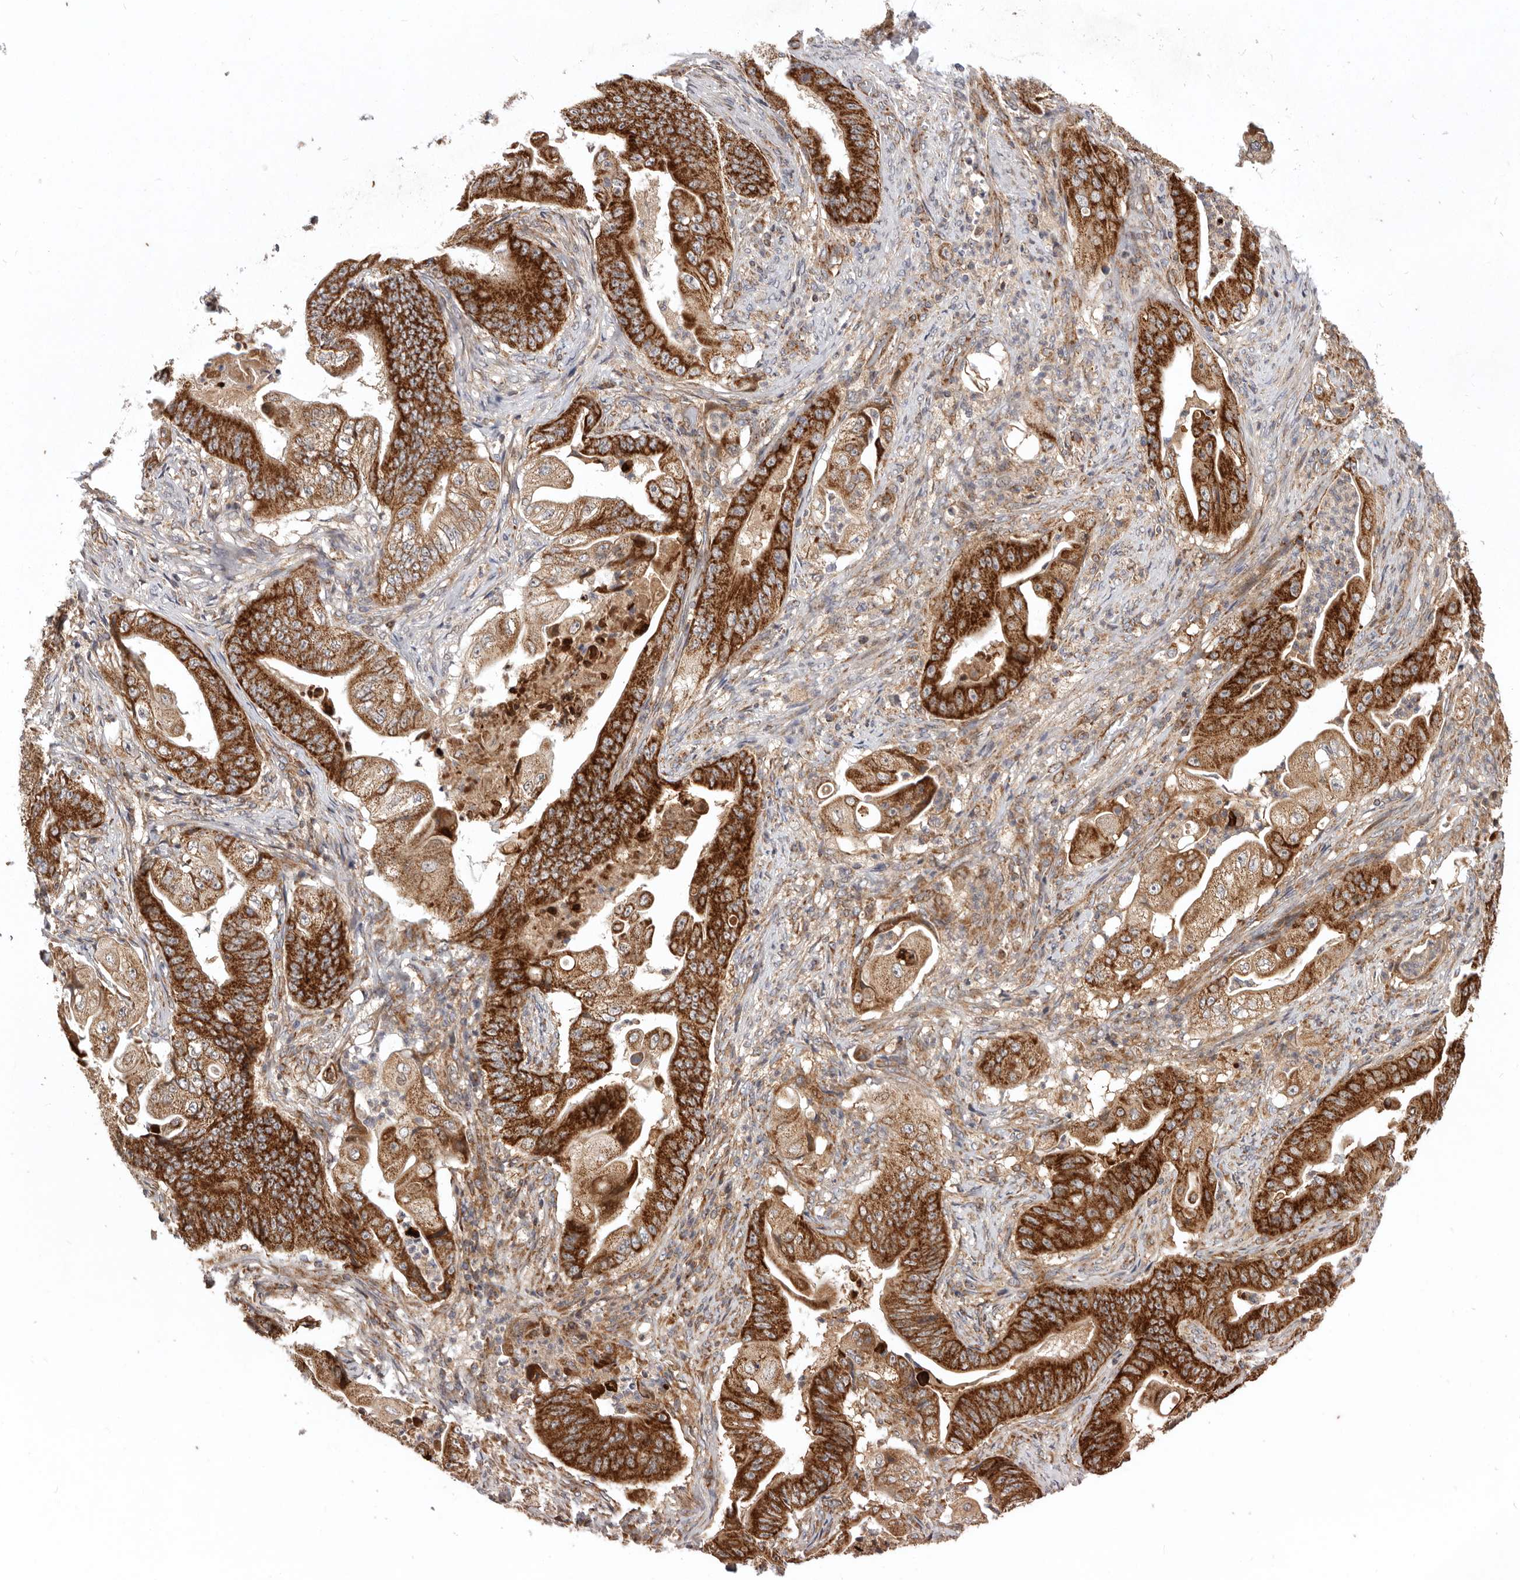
{"staining": {"intensity": "strong", "quantity": ">75%", "location": "cytoplasmic/membranous"}, "tissue": "stomach cancer", "cell_type": "Tumor cells", "image_type": "cancer", "snomed": [{"axis": "morphology", "description": "Adenocarcinoma, NOS"}, {"axis": "topography", "description": "Stomach"}], "caption": "Strong cytoplasmic/membranous expression for a protein is identified in approximately >75% of tumor cells of stomach cancer (adenocarcinoma) using IHC.", "gene": "MRPS10", "patient": {"sex": "female", "age": 73}}